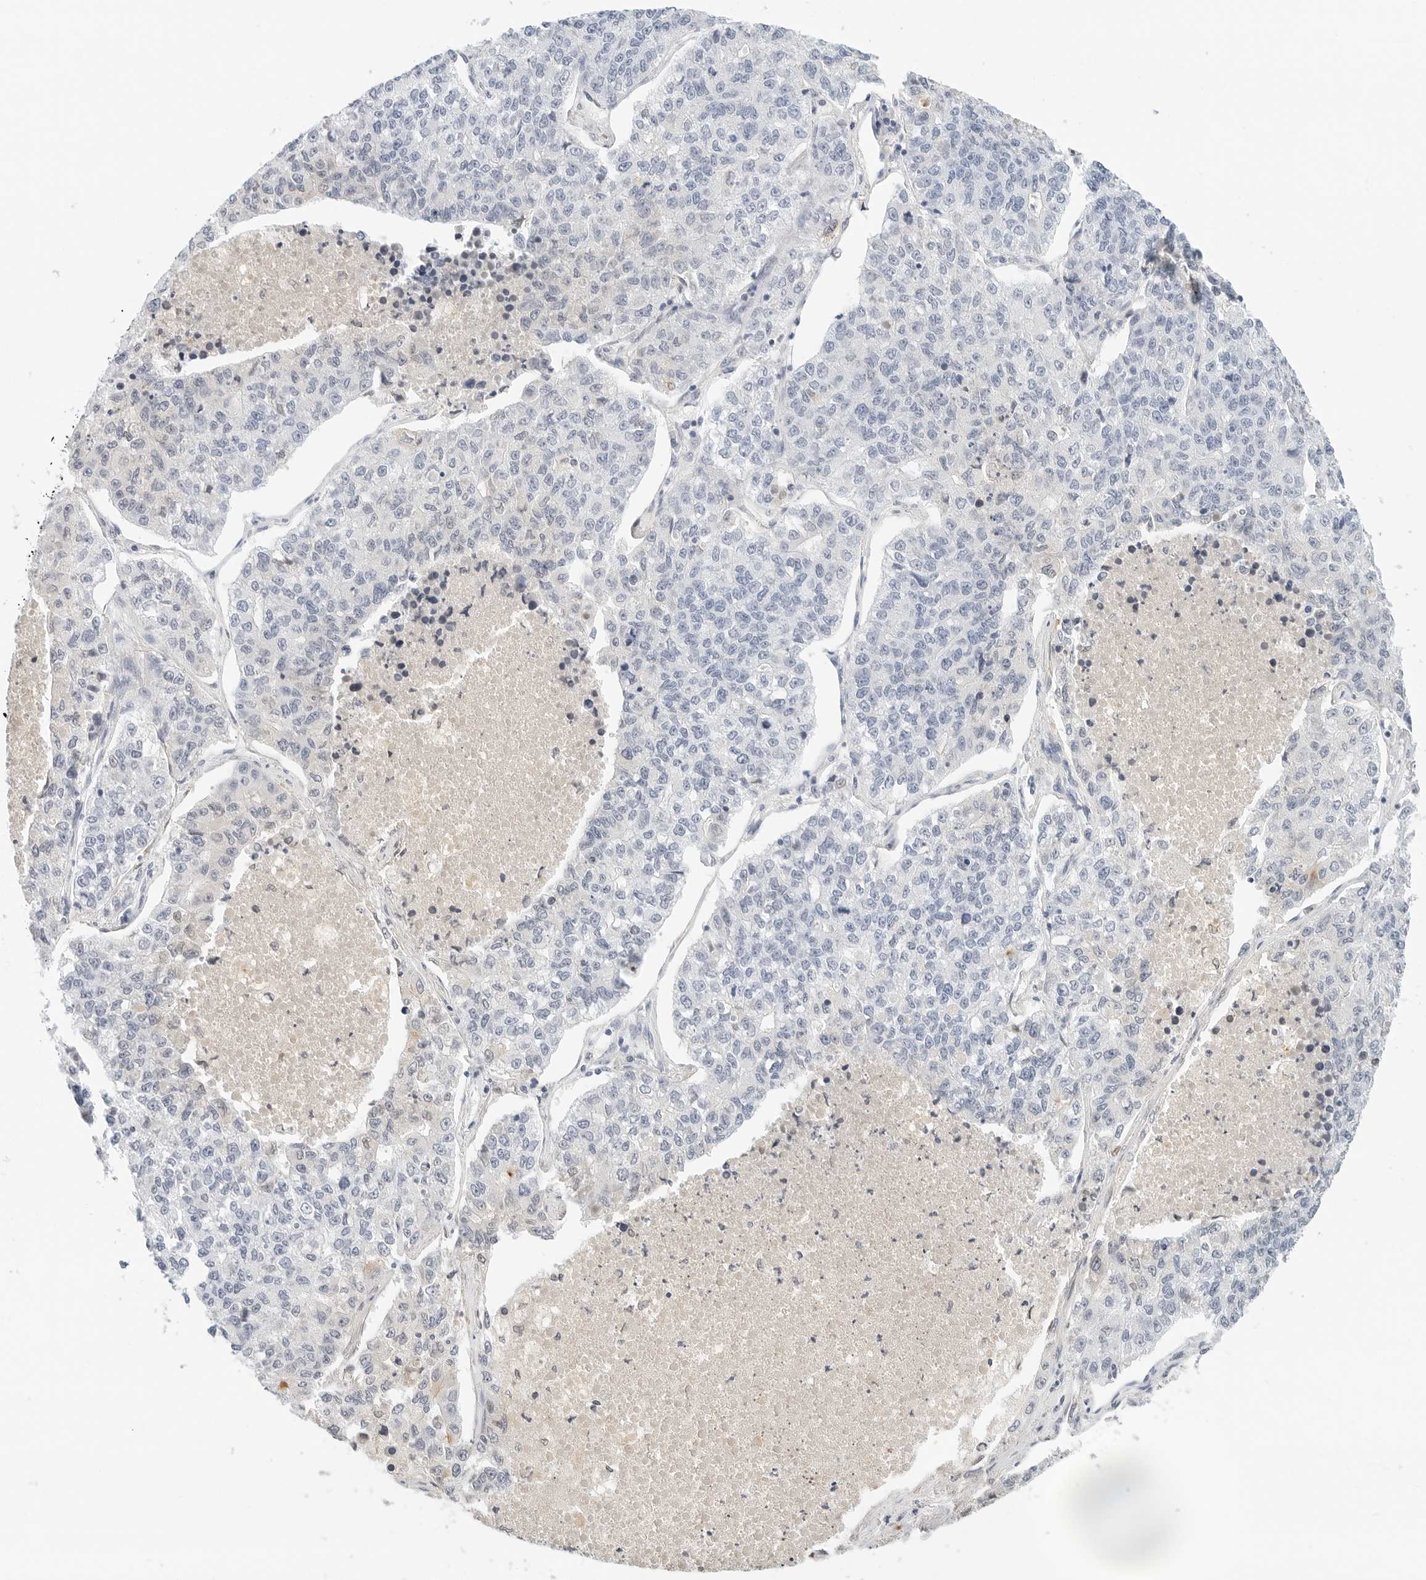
{"staining": {"intensity": "negative", "quantity": "none", "location": "none"}, "tissue": "lung cancer", "cell_type": "Tumor cells", "image_type": "cancer", "snomed": [{"axis": "morphology", "description": "Adenocarcinoma, NOS"}, {"axis": "topography", "description": "Lung"}], "caption": "An immunohistochemistry micrograph of adenocarcinoma (lung) is shown. There is no staining in tumor cells of adenocarcinoma (lung). The staining was performed using DAB (3,3'-diaminobenzidine) to visualize the protein expression in brown, while the nuclei were stained in blue with hematoxylin (Magnification: 20x).", "gene": "PKDCC", "patient": {"sex": "male", "age": 49}}